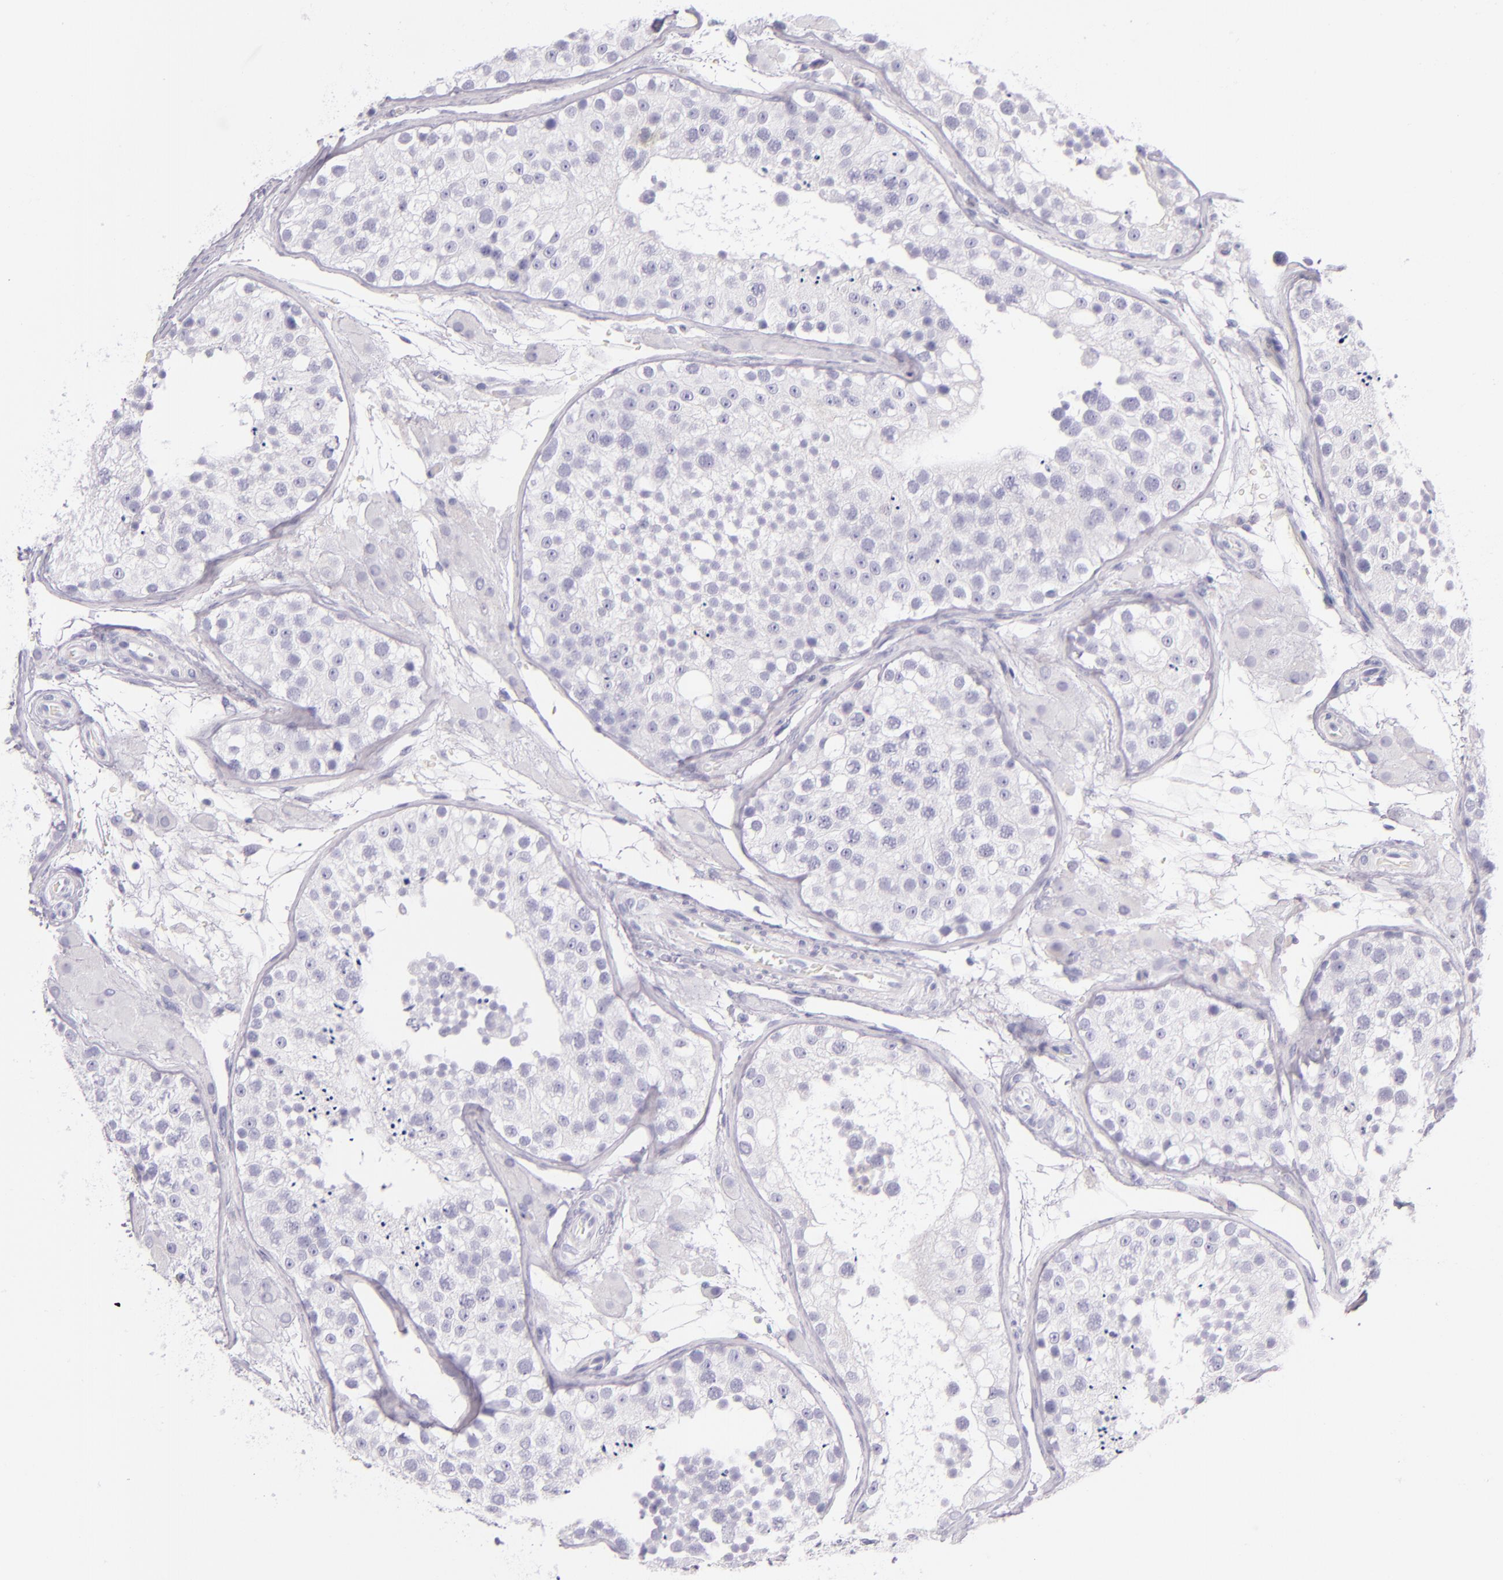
{"staining": {"intensity": "negative", "quantity": "none", "location": "none"}, "tissue": "testis", "cell_type": "Cells in seminiferous ducts", "image_type": "normal", "snomed": [{"axis": "morphology", "description": "Normal tissue, NOS"}, {"axis": "topography", "description": "Testis"}], "caption": "Image shows no protein positivity in cells in seminiferous ducts of normal testis.", "gene": "CEACAM1", "patient": {"sex": "male", "age": 26}}